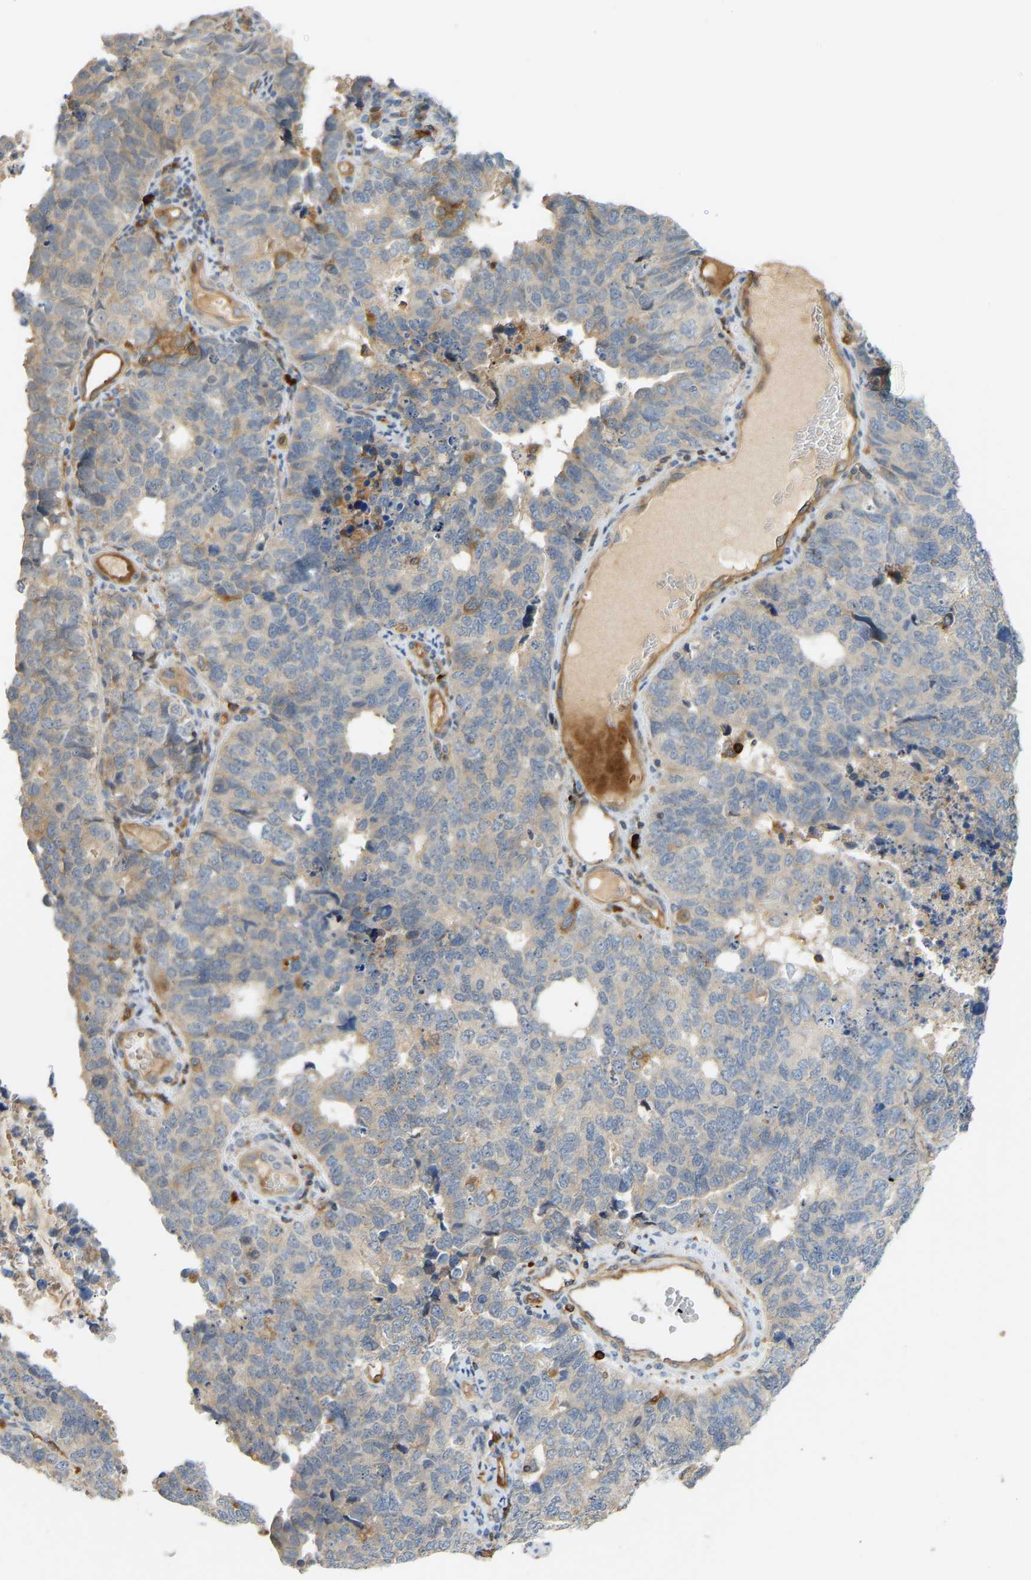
{"staining": {"intensity": "moderate", "quantity": "<25%", "location": "cytoplasmic/membranous"}, "tissue": "cervical cancer", "cell_type": "Tumor cells", "image_type": "cancer", "snomed": [{"axis": "morphology", "description": "Squamous cell carcinoma, NOS"}, {"axis": "topography", "description": "Cervix"}], "caption": "This is a histology image of IHC staining of squamous cell carcinoma (cervical), which shows moderate expression in the cytoplasmic/membranous of tumor cells.", "gene": "PLCG2", "patient": {"sex": "female", "age": 63}}